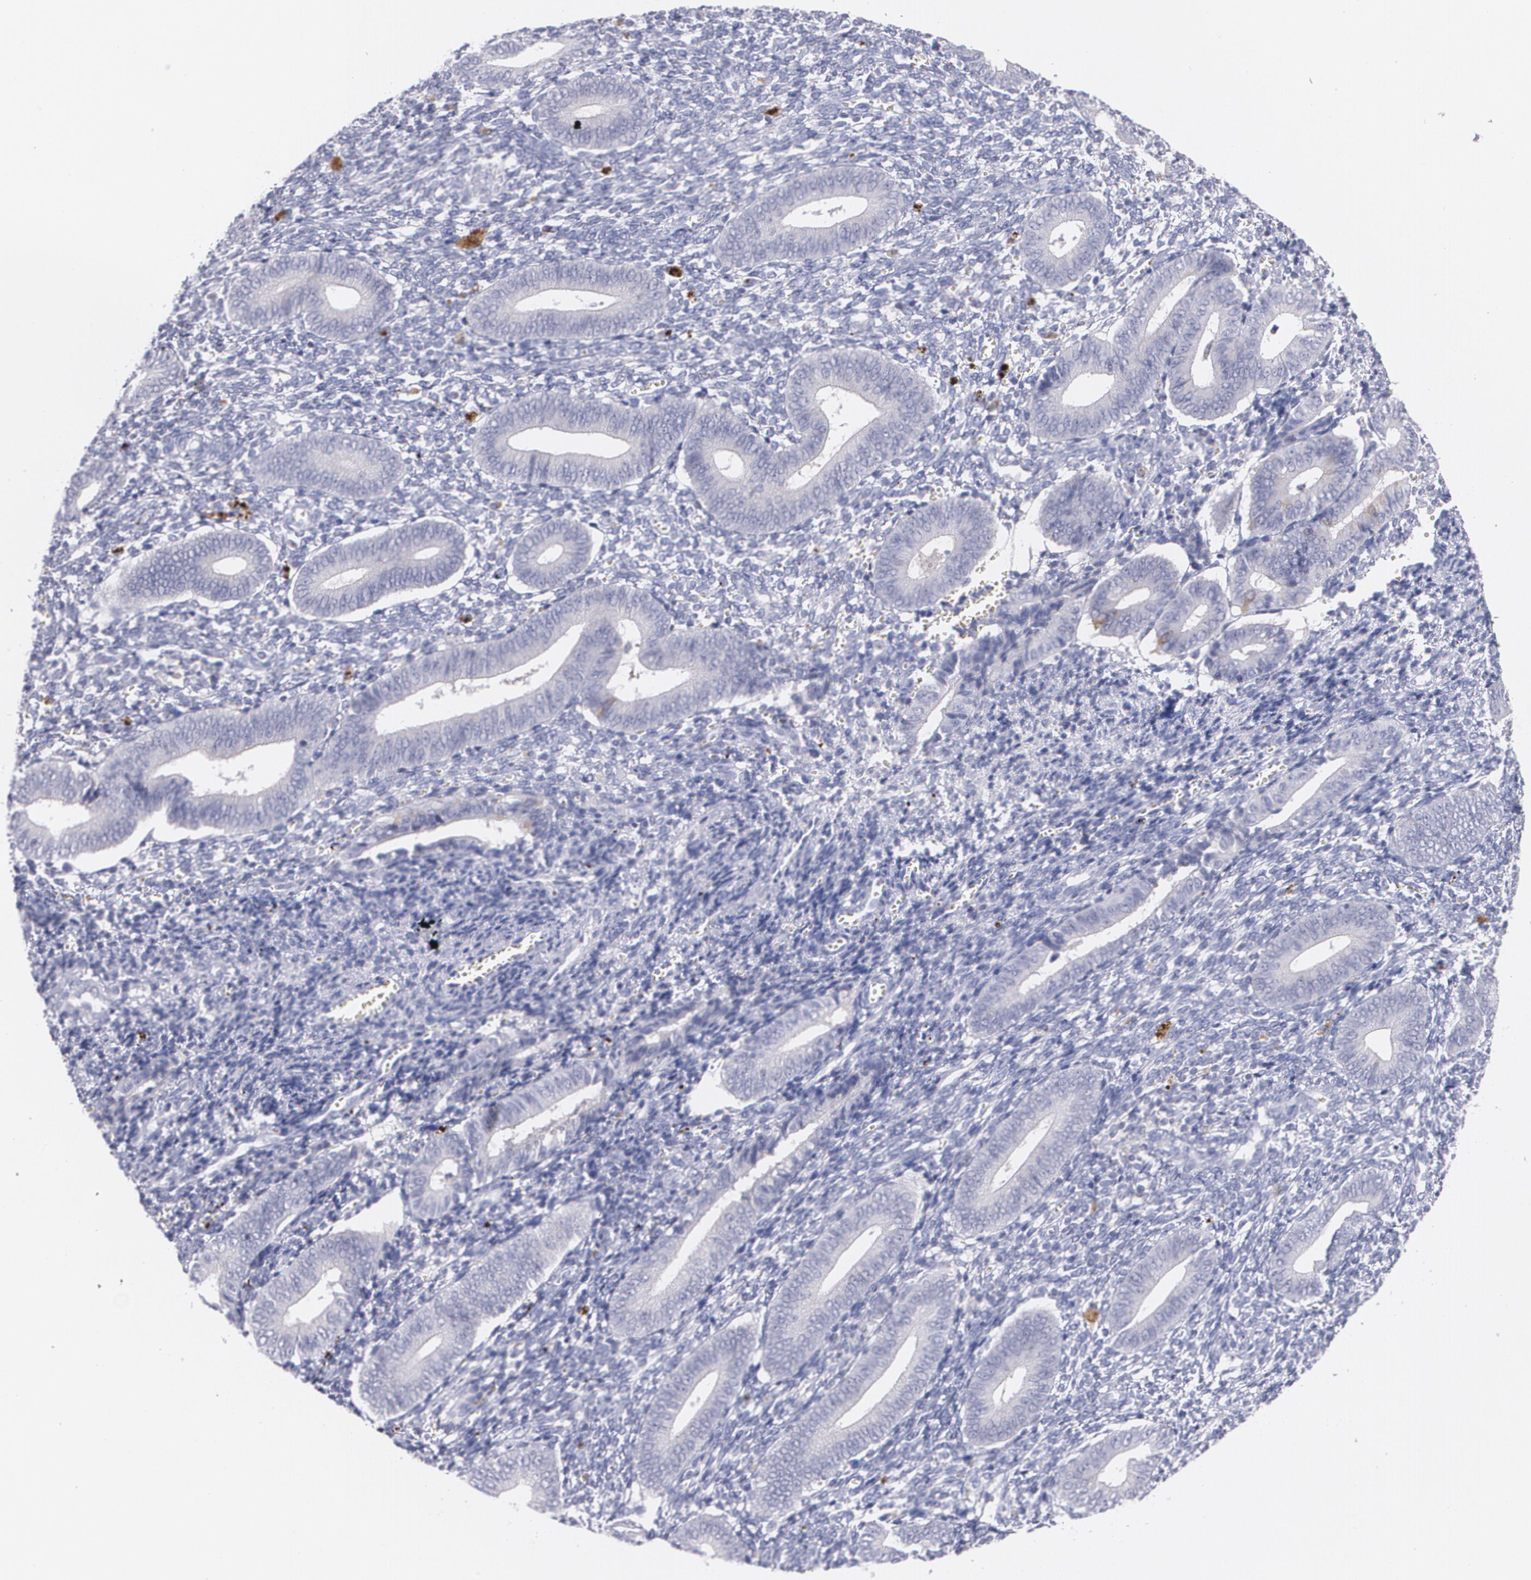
{"staining": {"intensity": "negative", "quantity": "none", "location": "none"}, "tissue": "endometrium", "cell_type": "Cells in endometrial stroma", "image_type": "normal", "snomed": [{"axis": "morphology", "description": "Normal tissue, NOS"}, {"axis": "topography", "description": "Uterus"}, {"axis": "topography", "description": "Endometrium"}], "caption": "The image shows no staining of cells in endometrial stroma in benign endometrium. (DAB immunohistochemistry visualized using brightfield microscopy, high magnification).", "gene": "HMMR", "patient": {"sex": "female", "age": 33}}